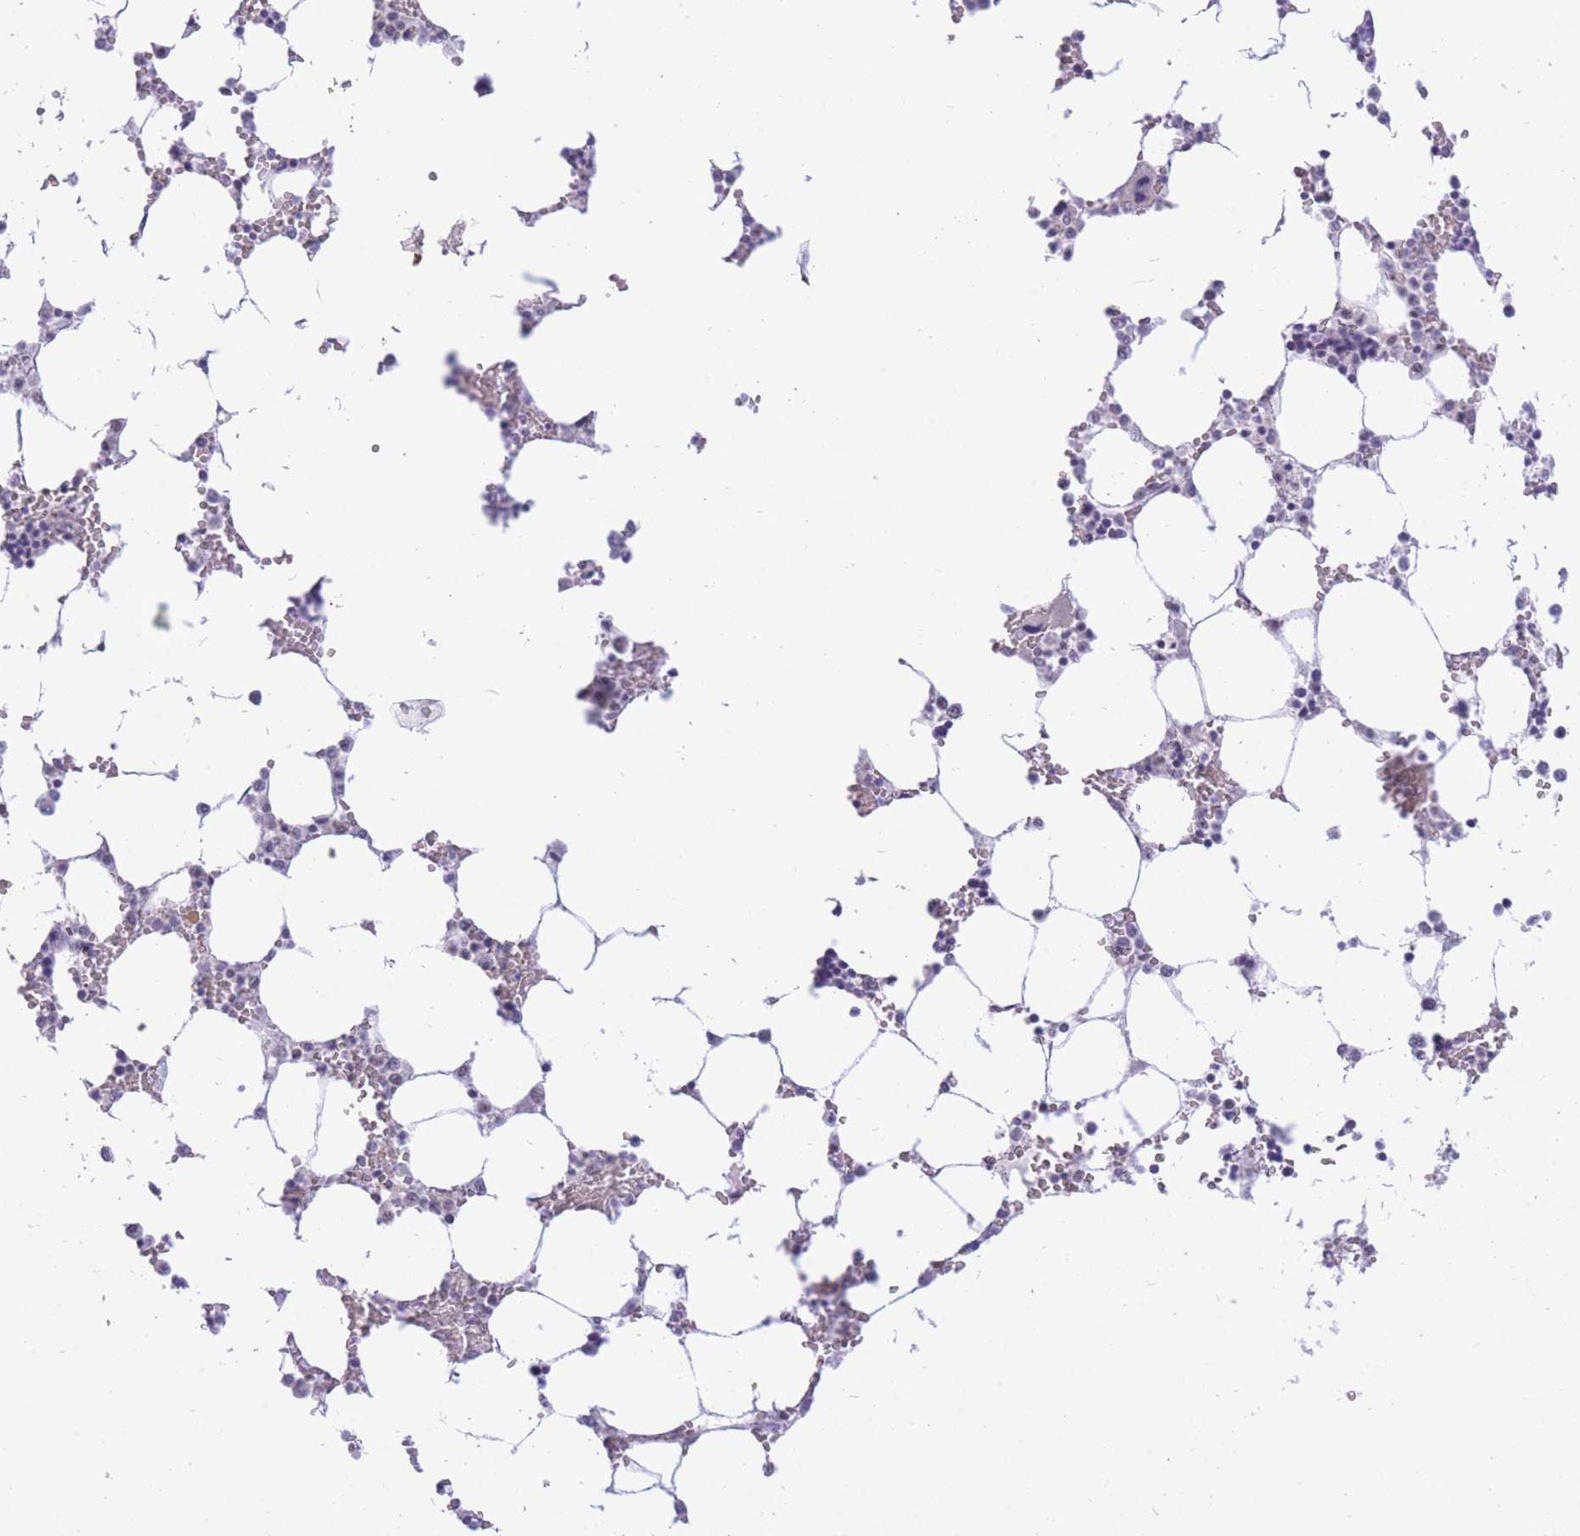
{"staining": {"intensity": "negative", "quantity": "none", "location": "none"}, "tissue": "bone marrow", "cell_type": "Hematopoietic cells", "image_type": "normal", "snomed": [{"axis": "morphology", "description": "Normal tissue, NOS"}, {"axis": "topography", "description": "Bone marrow"}], "caption": "Bone marrow was stained to show a protein in brown. There is no significant expression in hematopoietic cells. The staining was performed using DAB (3,3'-diaminobenzidine) to visualize the protein expression in brown, while the nuclei were stained in blue with hematoxylin (Magnification: 20x).", "gene": "CYP2B6", "patient": {"sex": "male", "age": 64}}